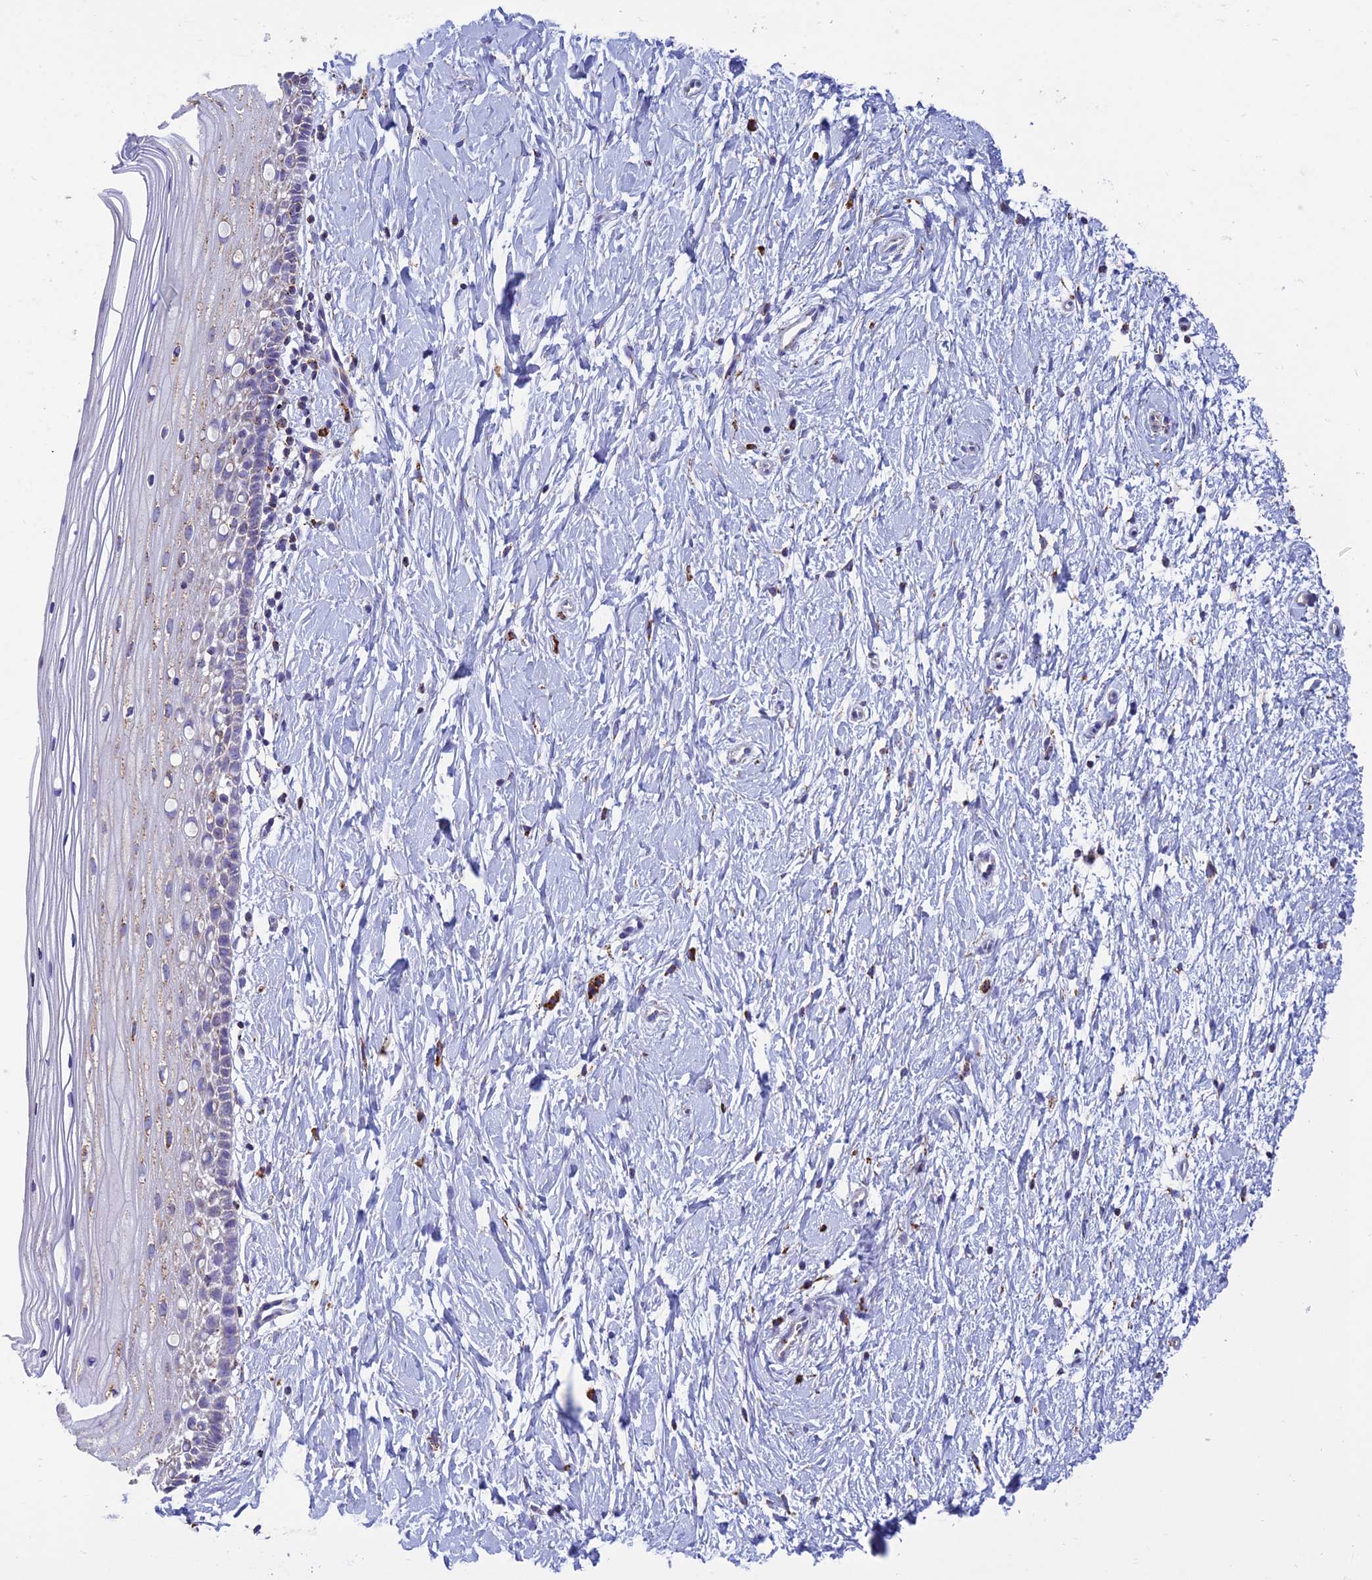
{"staining": {"intensity": "moderate", "quantity": ">75%", "location": "cytoplasmic/membranous"}, "tissue": "cervix", "cell_type": "Squamous epithelial cells", "image_type": "normal", "snomed": [{"axis": "morphology", "description": "Normal tissue, NOS"}, {"axis": "topography", "description": "Cervix"}], "caption": "Protein expression analysis of normal cervix demonstrates moderate cytoplasmic/membranous positivity in approximately >75% of squamous epithelial cells. The protein is shown in brown color, while the nuclei are stained blue.", "gene": "OR2W3", "patient": {"sex": "female", "age": 39}}